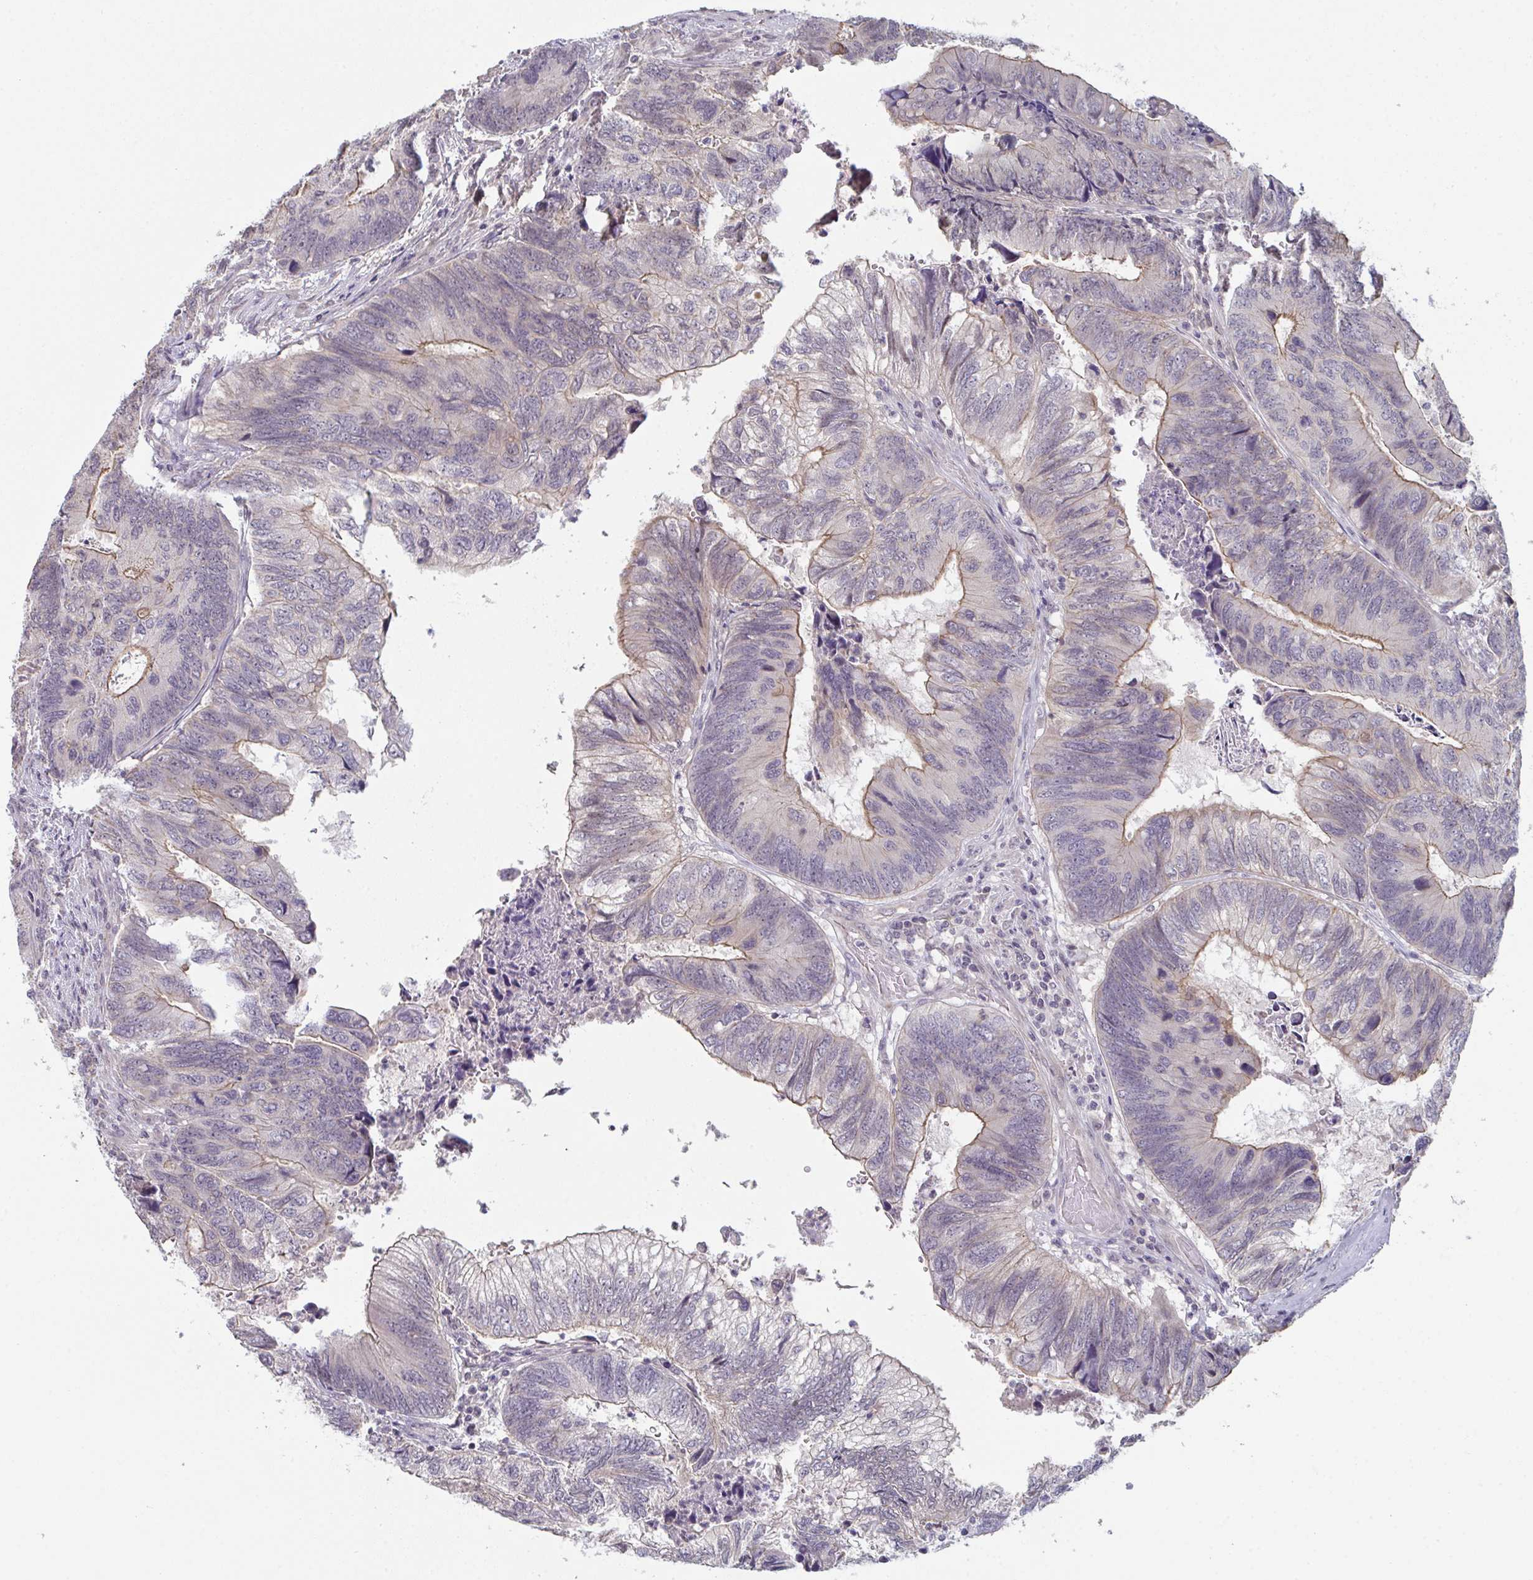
{"staining": {"intensity": "moderate", "quantity": "<25%", "location": "cytoplasmic/membranous"}, "tissue": "colorectal cancer", "cell_type": "Tumor cells", "image_type": "cancer", "snomed": [{"axis": "morphology", "description": "Adenocarcinoma, NOS"}, {"axis": "topography", "description": "Colon"}], "caption": "Immunohistochemical staining of colorectal cancer exhibits moderate cytoplasmic/membranous protein positivity in about <25% of tumor cells. The staining was performed using DAB (3,3'-diaminobenzidine), with brown indicating positive protein expression. Nuclei are stained blue with hematoxylin.", "gene": "ZNF214", "patient": {"sex": "female", "age": 67}}